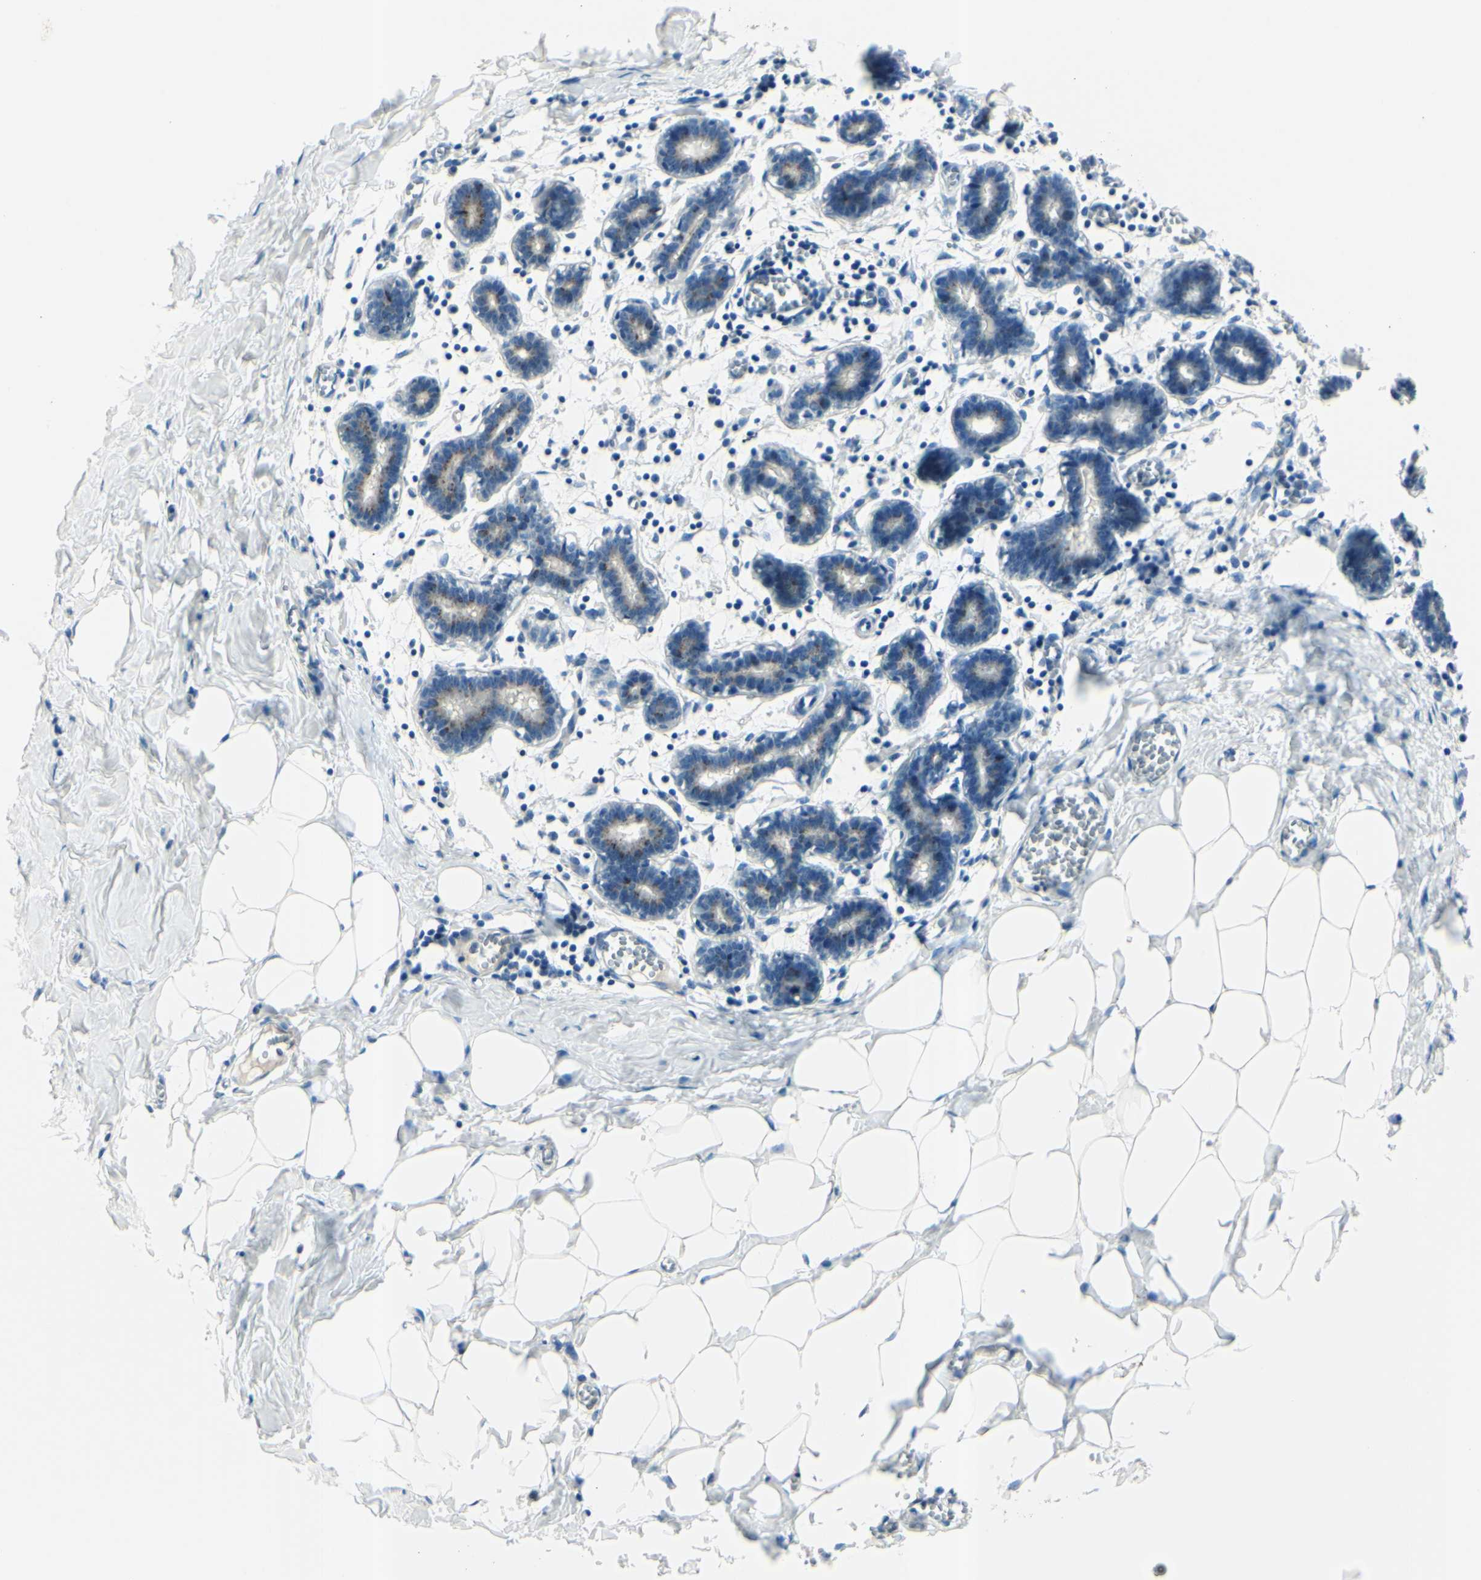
{"staining": {"intensity": "negative", "quantity": "none", "location": "none"}, "tissue": "breast", "cell_type": "Adipocytes", "image_type": "normal", "snomed": [{"axis": "morphology", "description": "Normal tissue, NOS"}, {"axis": "topography", "description": "Breast"}], "caption": "Image shows no protein expression in adipocytes of normal breast. (DAB immunohistochemistry (IHC) visualized using brightfield microscopy, high magnification).", "gene": "B4GALT1", "patient": {"sex": "female", "age": 27}}